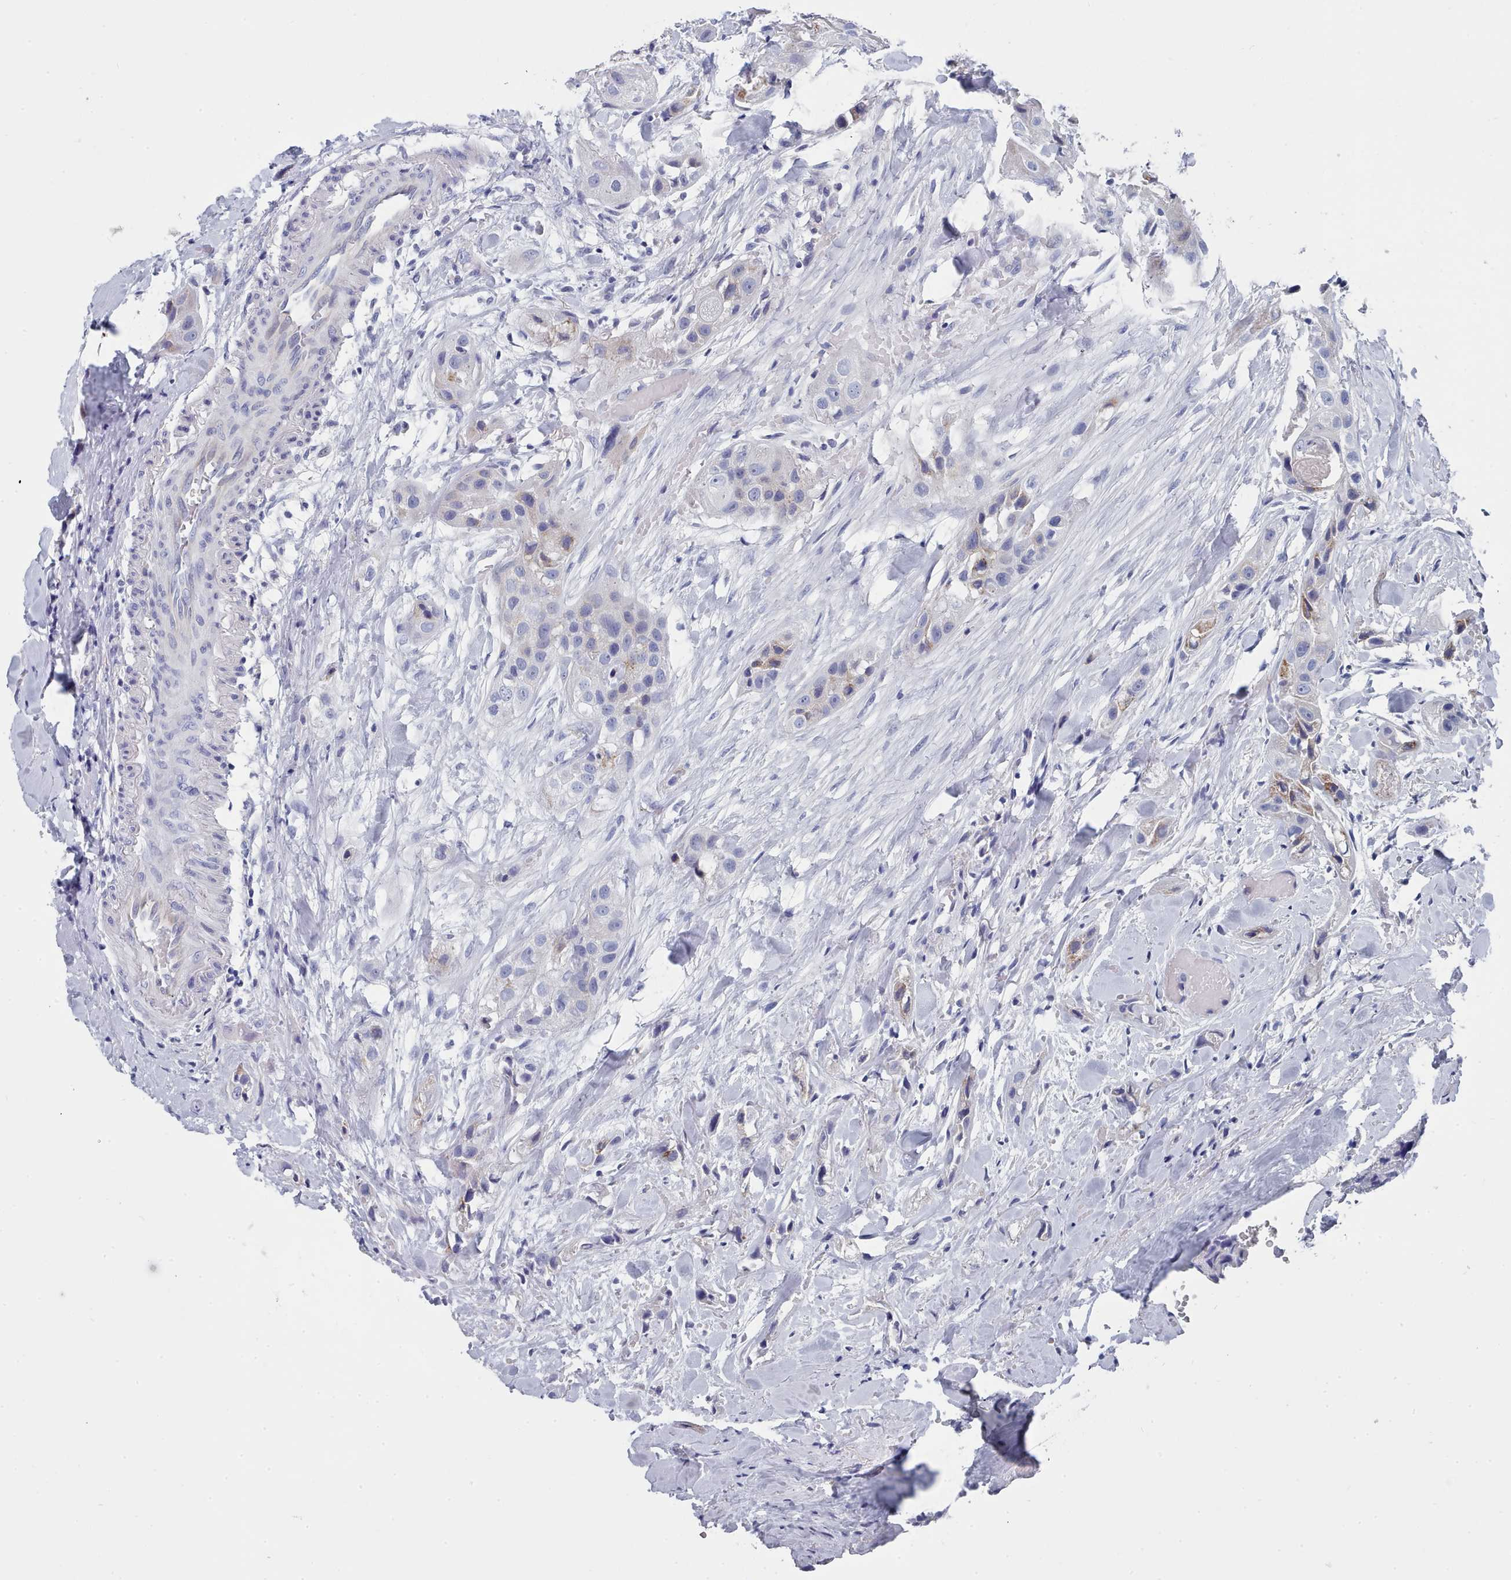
{"staining": {"intensity": "moderate", "quantity": "<25%", "location": "cytoplasmic/membranous"}, "tissue": "head and neck cancer", "cell_type": "Tumor cells", "image_type": "cancer", "snomed": [{"axis": "morphology", "description": "Normal tissue, NOS"}, {"axis": "morphology", "description": "Squamous cell carcinoma, NOS"}, {"axis": "topography", "description": "Skeletal muscle"}, {"axis": "topography", "description": "Head-Neck"}], "caption": "Tumor cells reveal low levels of moderate cytoplasmic/membranous expression in approximately <25% of cells in human head and neck cancer.", "gene": "PDE4C", "patient": {"sex": "male", "age": 51}}